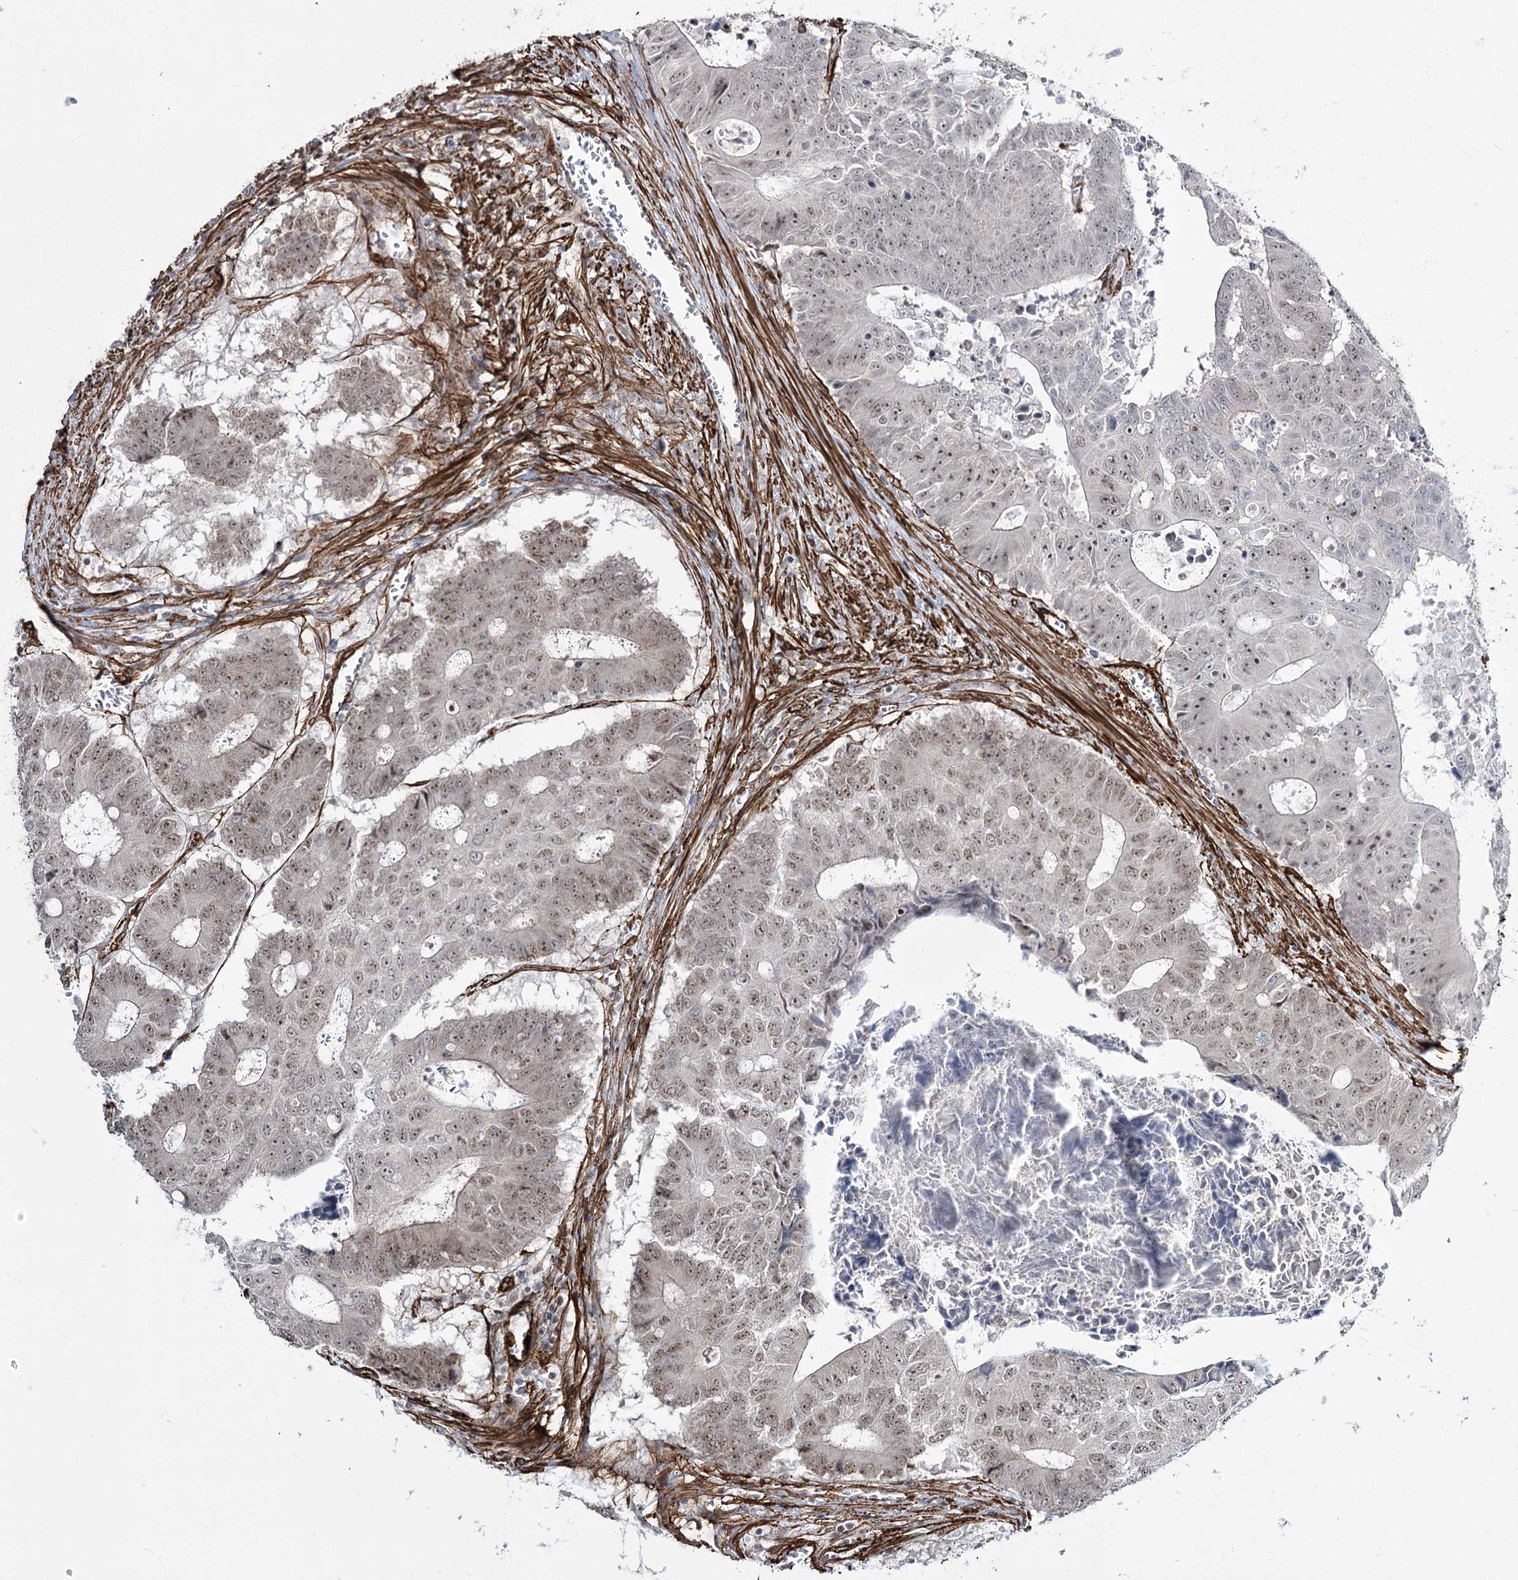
{"staining": {"intensity": "weak", "quantity": ">75%", "location": "nuclear"}, "tissue": "colorectal cancer", "cell_type": "Tumor cells", "image_type": "cancer", "snomed": [{"axis": "morphology", "description": "Adenocarcinoma, NOS"}, {"axis": "topography", "description": "Colon"}], "caption": "IHC histopathology image of neoplastic tissue: colorectal cancer (adenocarcinoma) stained using immunohistochemistry (IHC) reveals low levels of weak protein expression localized specifically in the nuclear of tumor cells, appearing as a nuclear brown color.", "gene": "CWF19L1", "patient": {"sex": "male", "age": 87}}